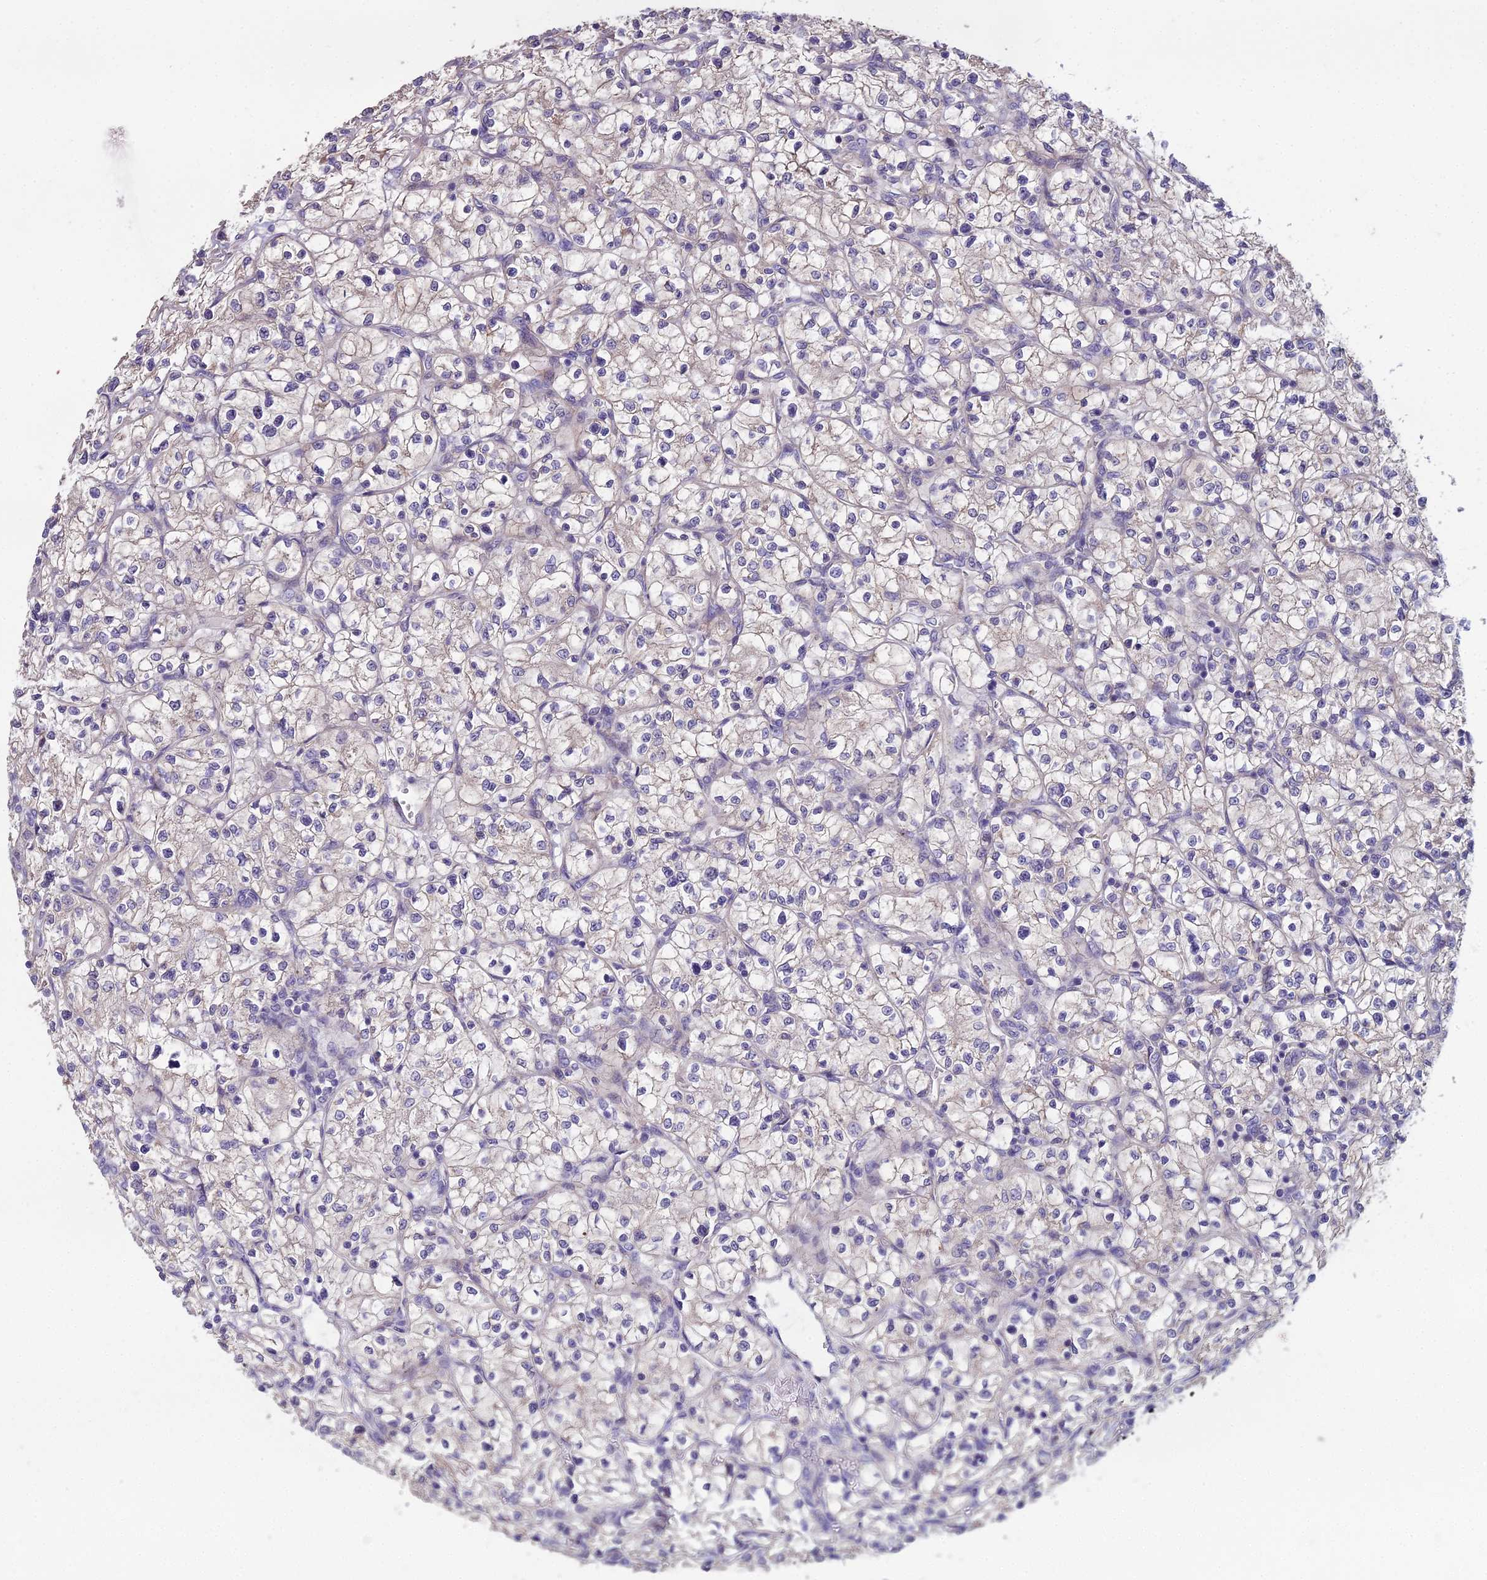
{"staining": {"intensity": "negative", "quantity": "none", "location": "none"}, "tissue": "renal cancer", "cell_type": "Tumor cells", "image_type": "cancer", "snomed": [{"axis": "morphology", "description": "Adenocarcinoma, NOS"}, {"axis": "topography", "description": "Kidney"}], "caption": "This micrograph is of renal cancer stained with IHC to label a protein in brown with the nuclei are counter-stained blue. There is no positivity in tumor cells.", "gene": "DUS2", "patient": {"sex": "female", "age": 64}}